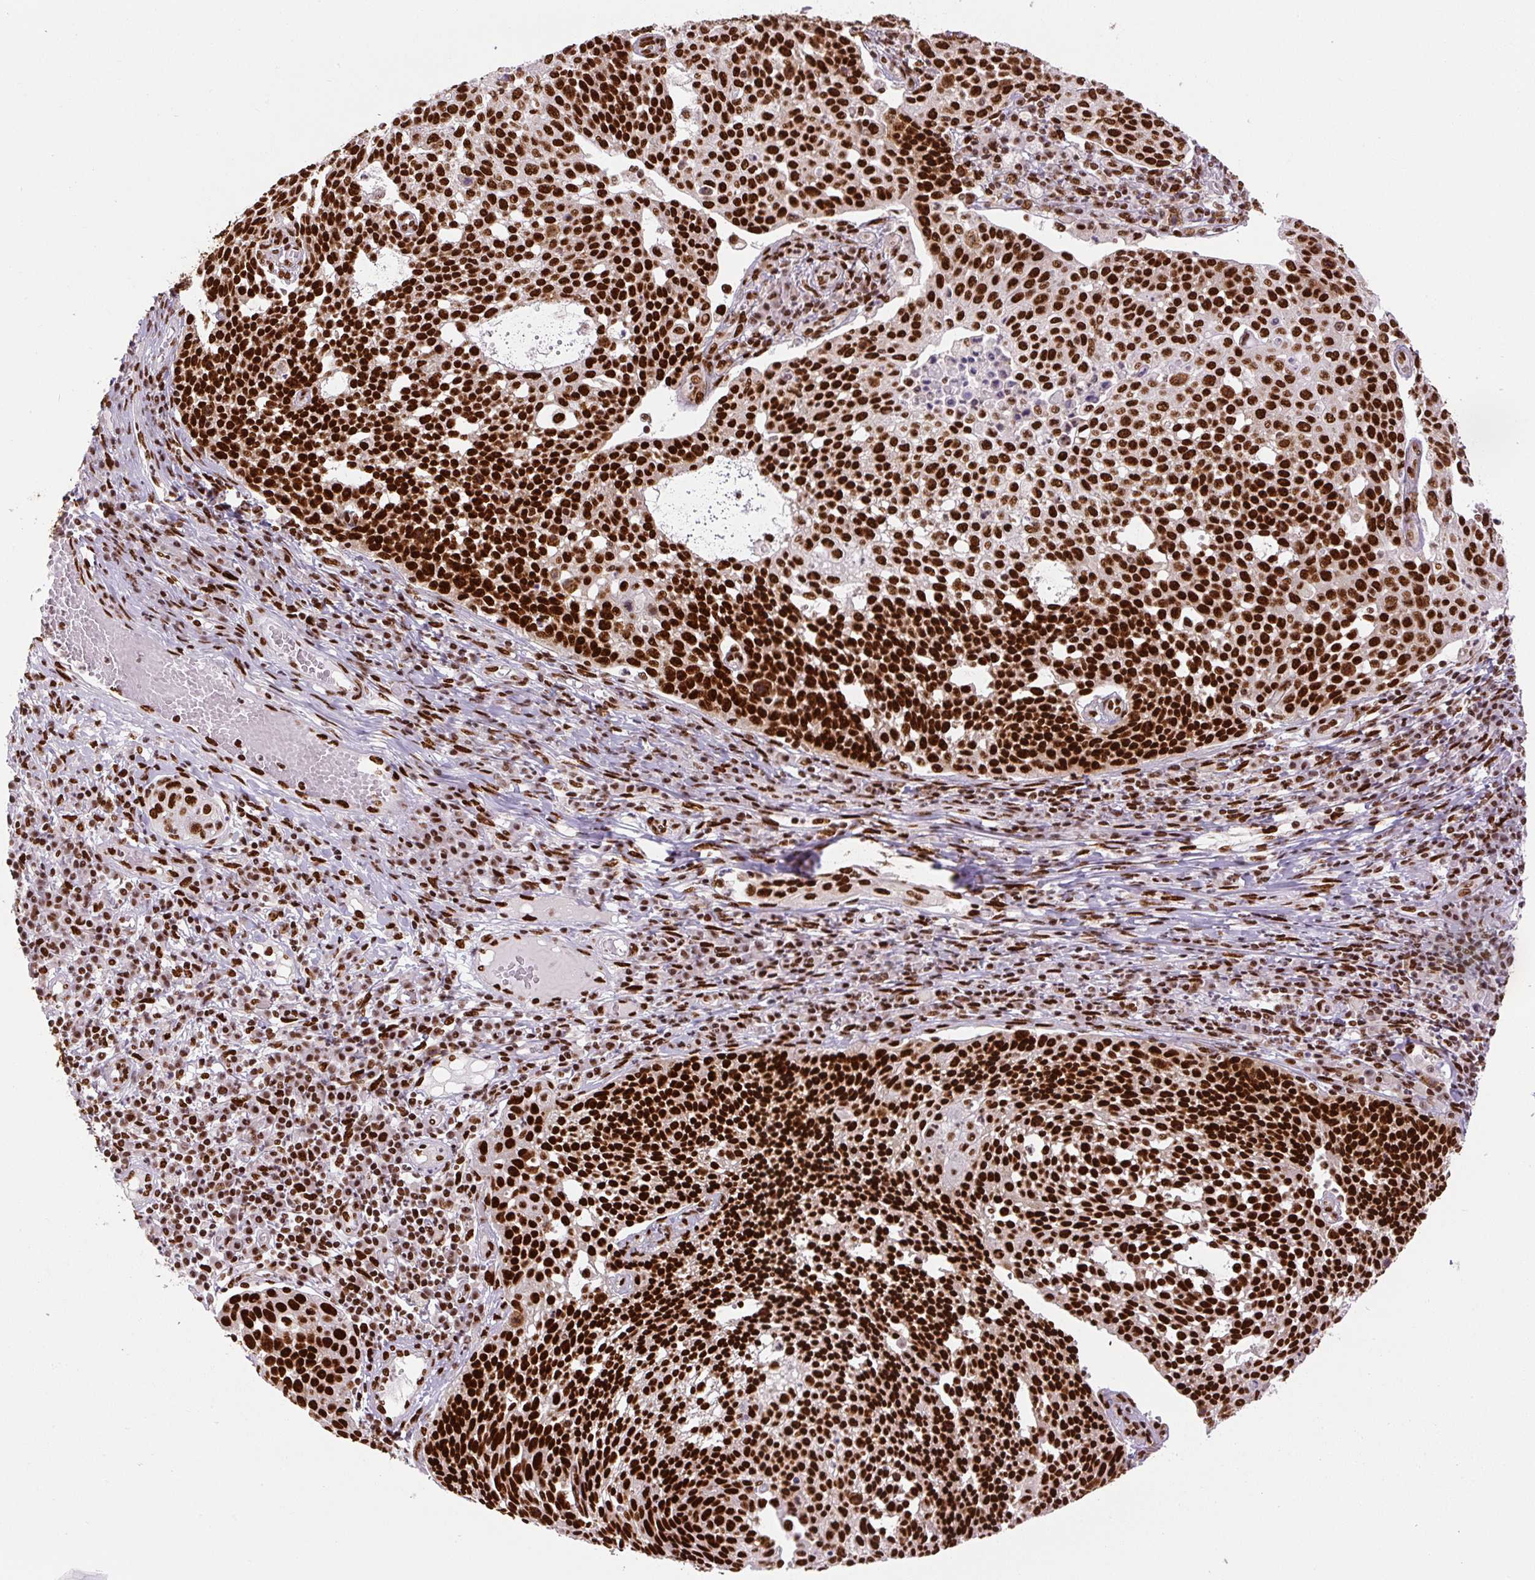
{"staining": {"intensity": "strong", "quantity": ">75%", "location": "nuclear"}, "tissue": "cervical cancer", "cell_type": "Tumor cells", "image_type": "cancer", "snomed": [{"axis": "morphology", "description": "Squamous cell carcinoma, NOS"}, {"axis": "topography", "description": "Cervix"}], "caption": "Cervical cancer stained with DAB immunohistochemistry exhibits high levels of strong nuclear staining in approximately >75% of tumor cells. (DAB IHC, brown staining for protein, blue staining for nuclei).", "gene": "FUS", "patient": {"sex": "female", "age": 34}}